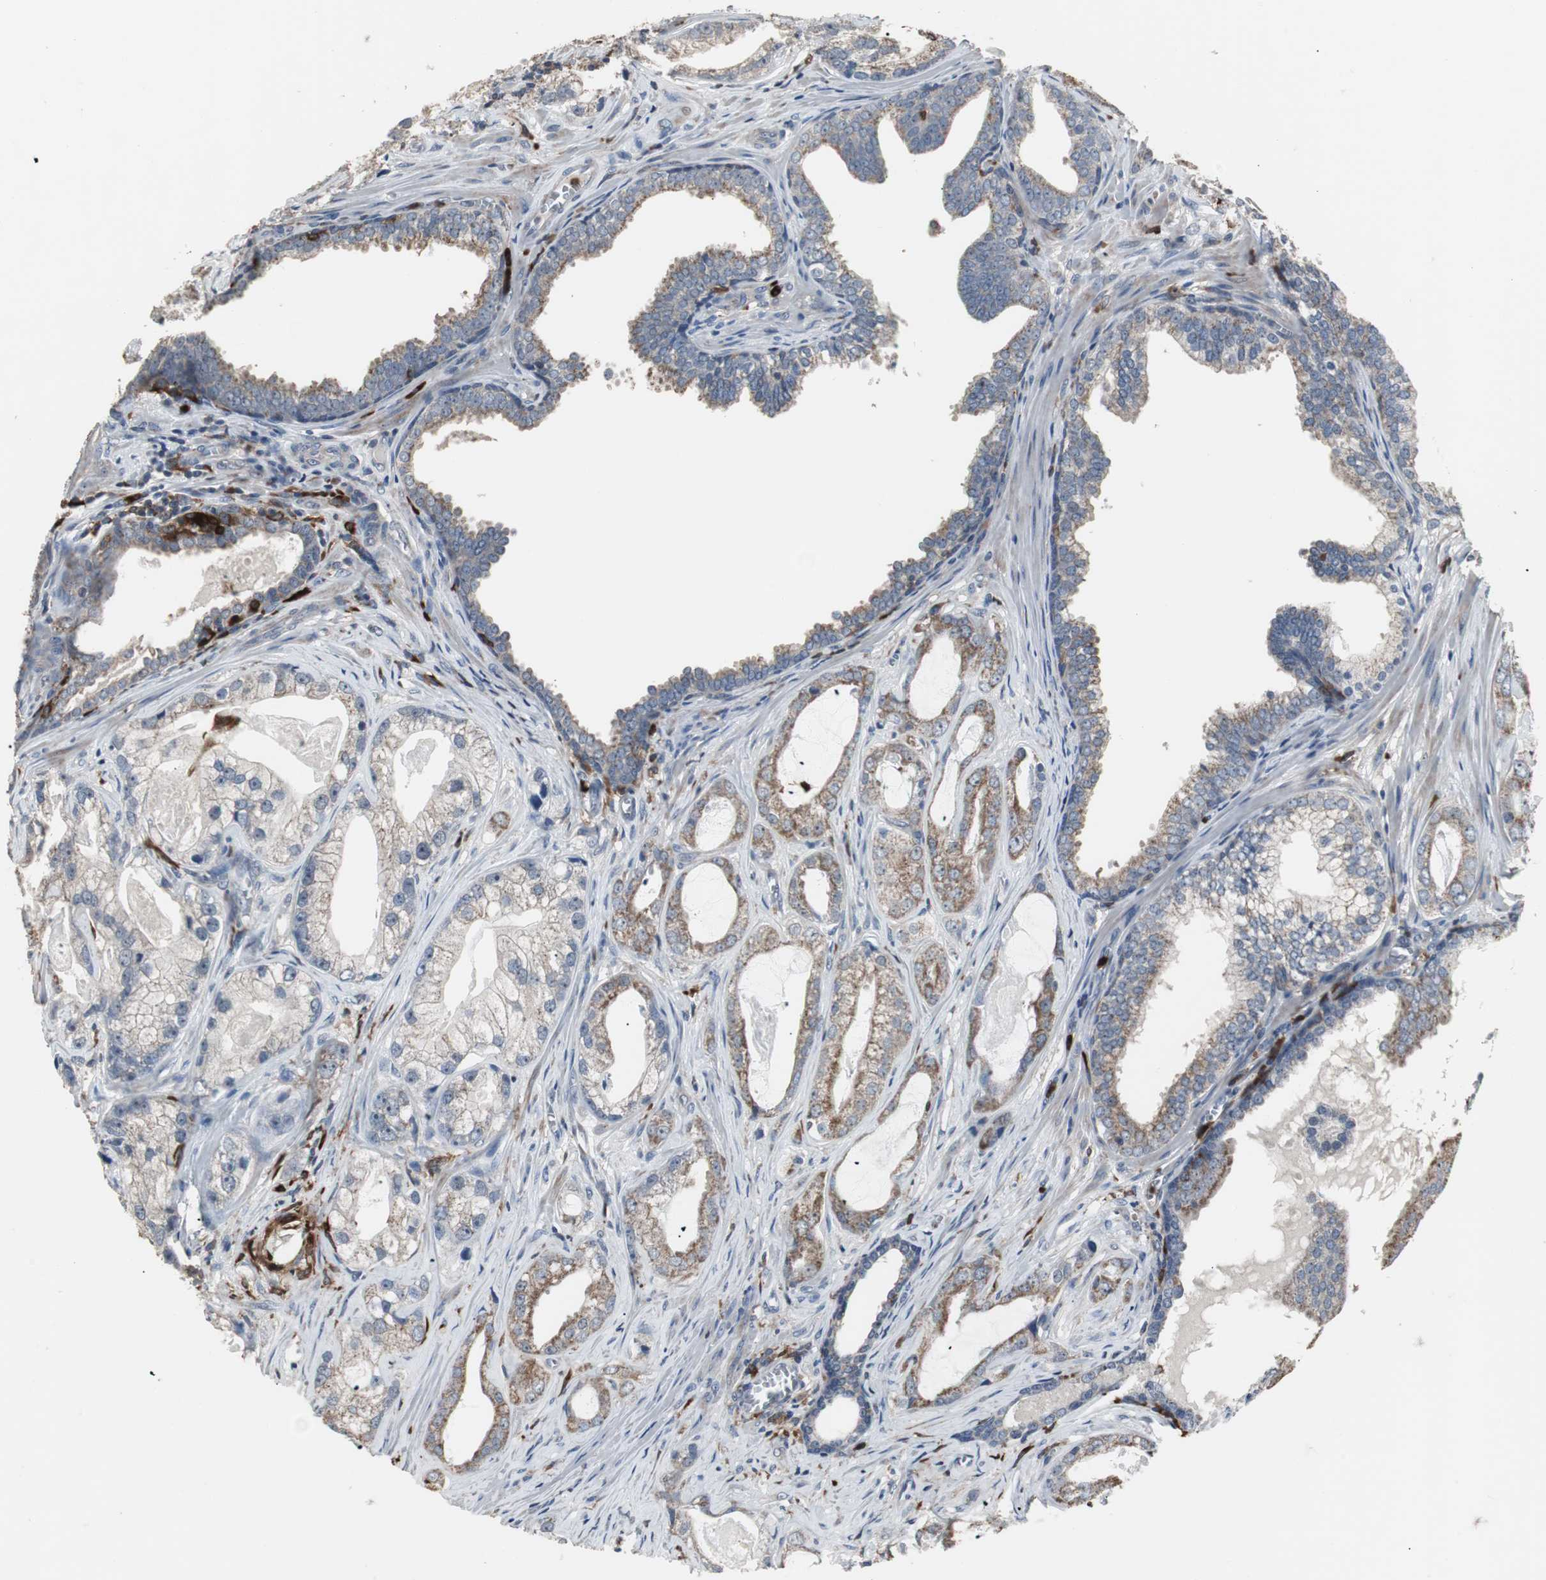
{"staining": {"intensity": "weak", "quantity": ">75%", "location": "cytoplasmic/membranous"}, "tissue": "prostate cancer", "cell_type": "Tumor cells", "image_type": "cancer", "snomed": [{"axis": "morphology", "description": "Adenocarcinoma, Low grade"}, {"axis": "topography", "description": "Prostate"}], "caption": "Prostate cancer tissue demonstrates weak cytoplasmic/membranous staining in approximately >75% of tumor cells The protein of interest is stained brown, and the nuclei are stained in blue (DAB (3,3'-diaminobenzidine) IHC with brightfield microscopy, high magnification).", "gene": "NCF2", "patient": {"sex": "male", "age": 59}}